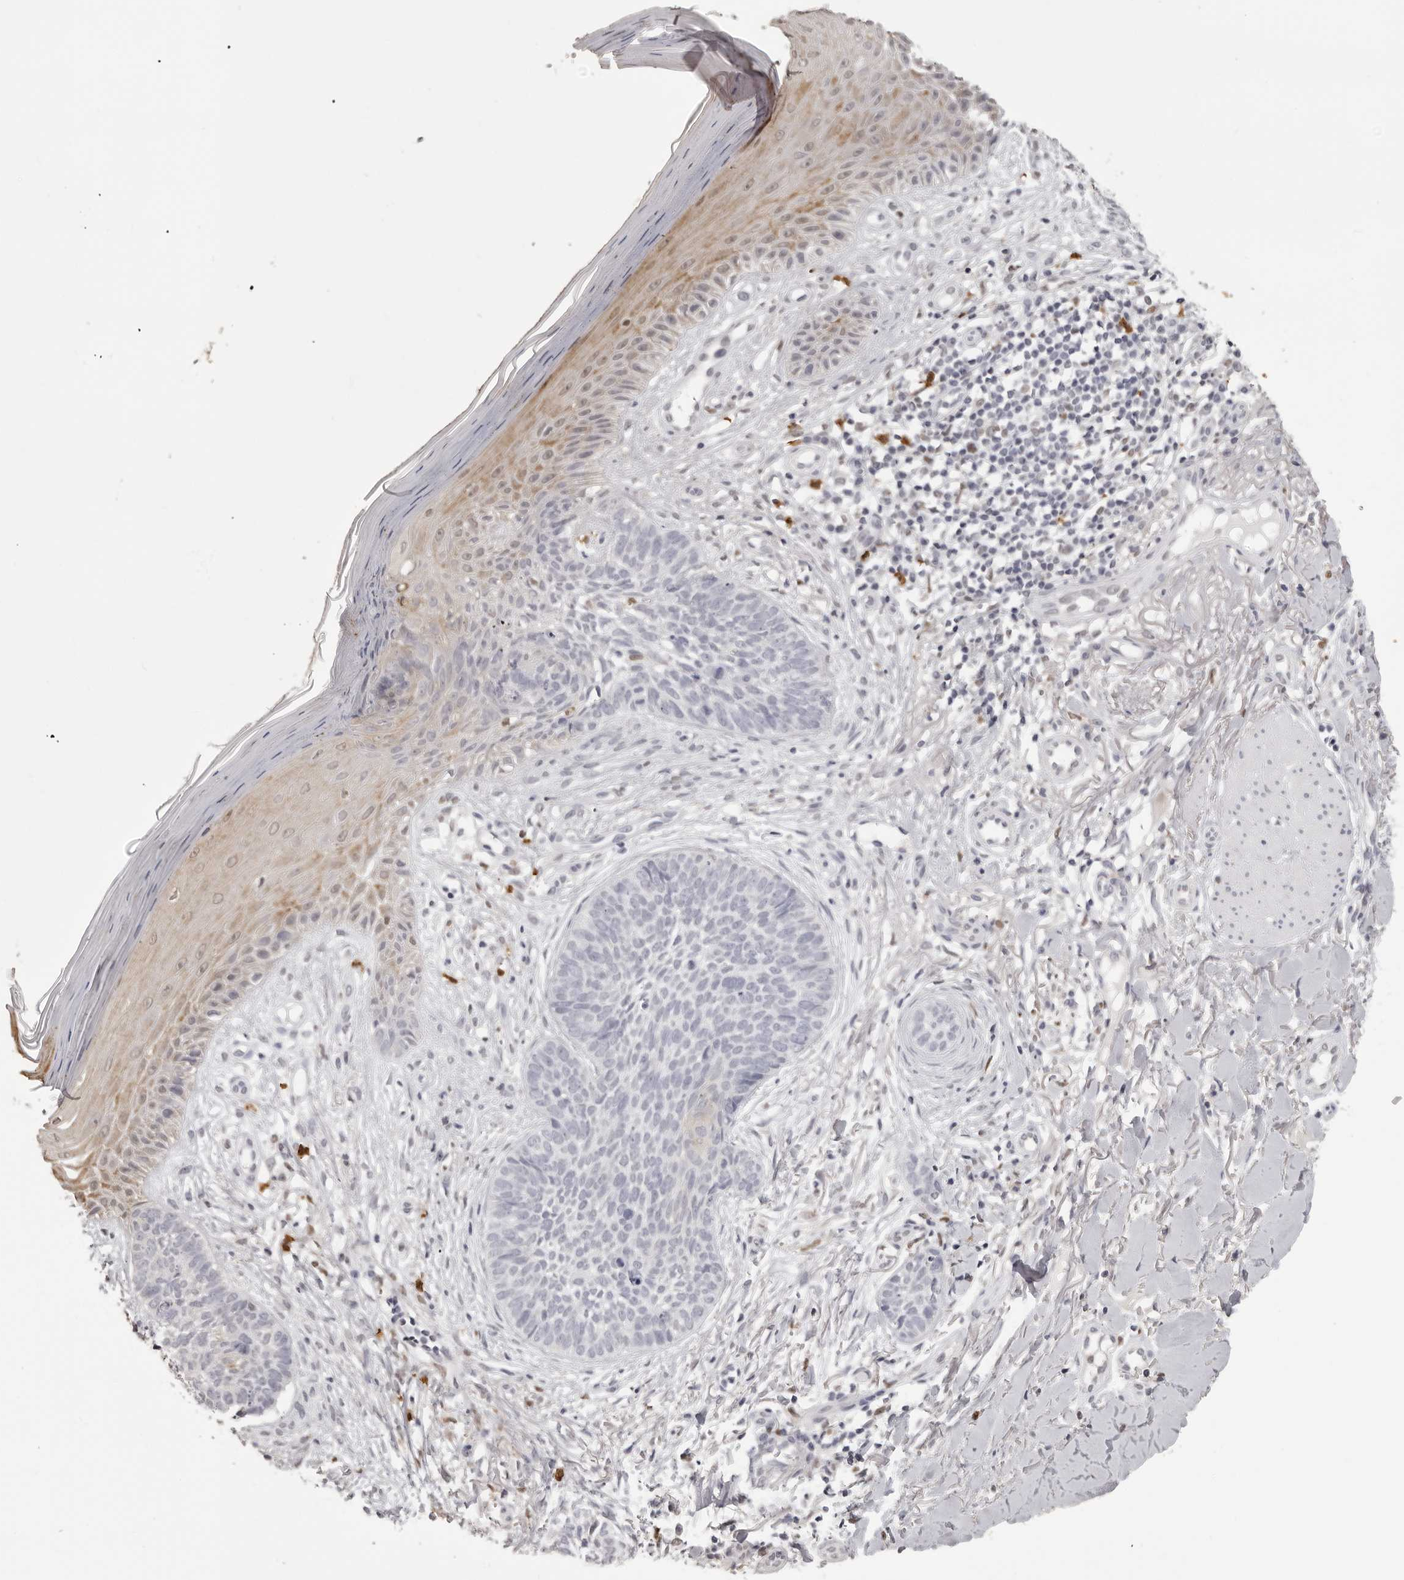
{"staining": {"intensity": "negative", "quantity": "none", "location": "none"}, "tissue": "skin cancer", "cell_type": "Tumor cells", "image_type": "cancer", "snomed": [{"axis": "morphology", "description": "Normal tissue, NOS"}, {"axis": "morphology", "description": "Basal cell carcinoma"}, {"axis": "topography", "description": "Skin"}], "caption": "Human skin cancer (basal cell carcinoma) stained for a protein using immunohistochemistry (IHC) shows no staining in tumor cells.", "gene": "IL31", "patient": {"sex": "male", "age": 67}}